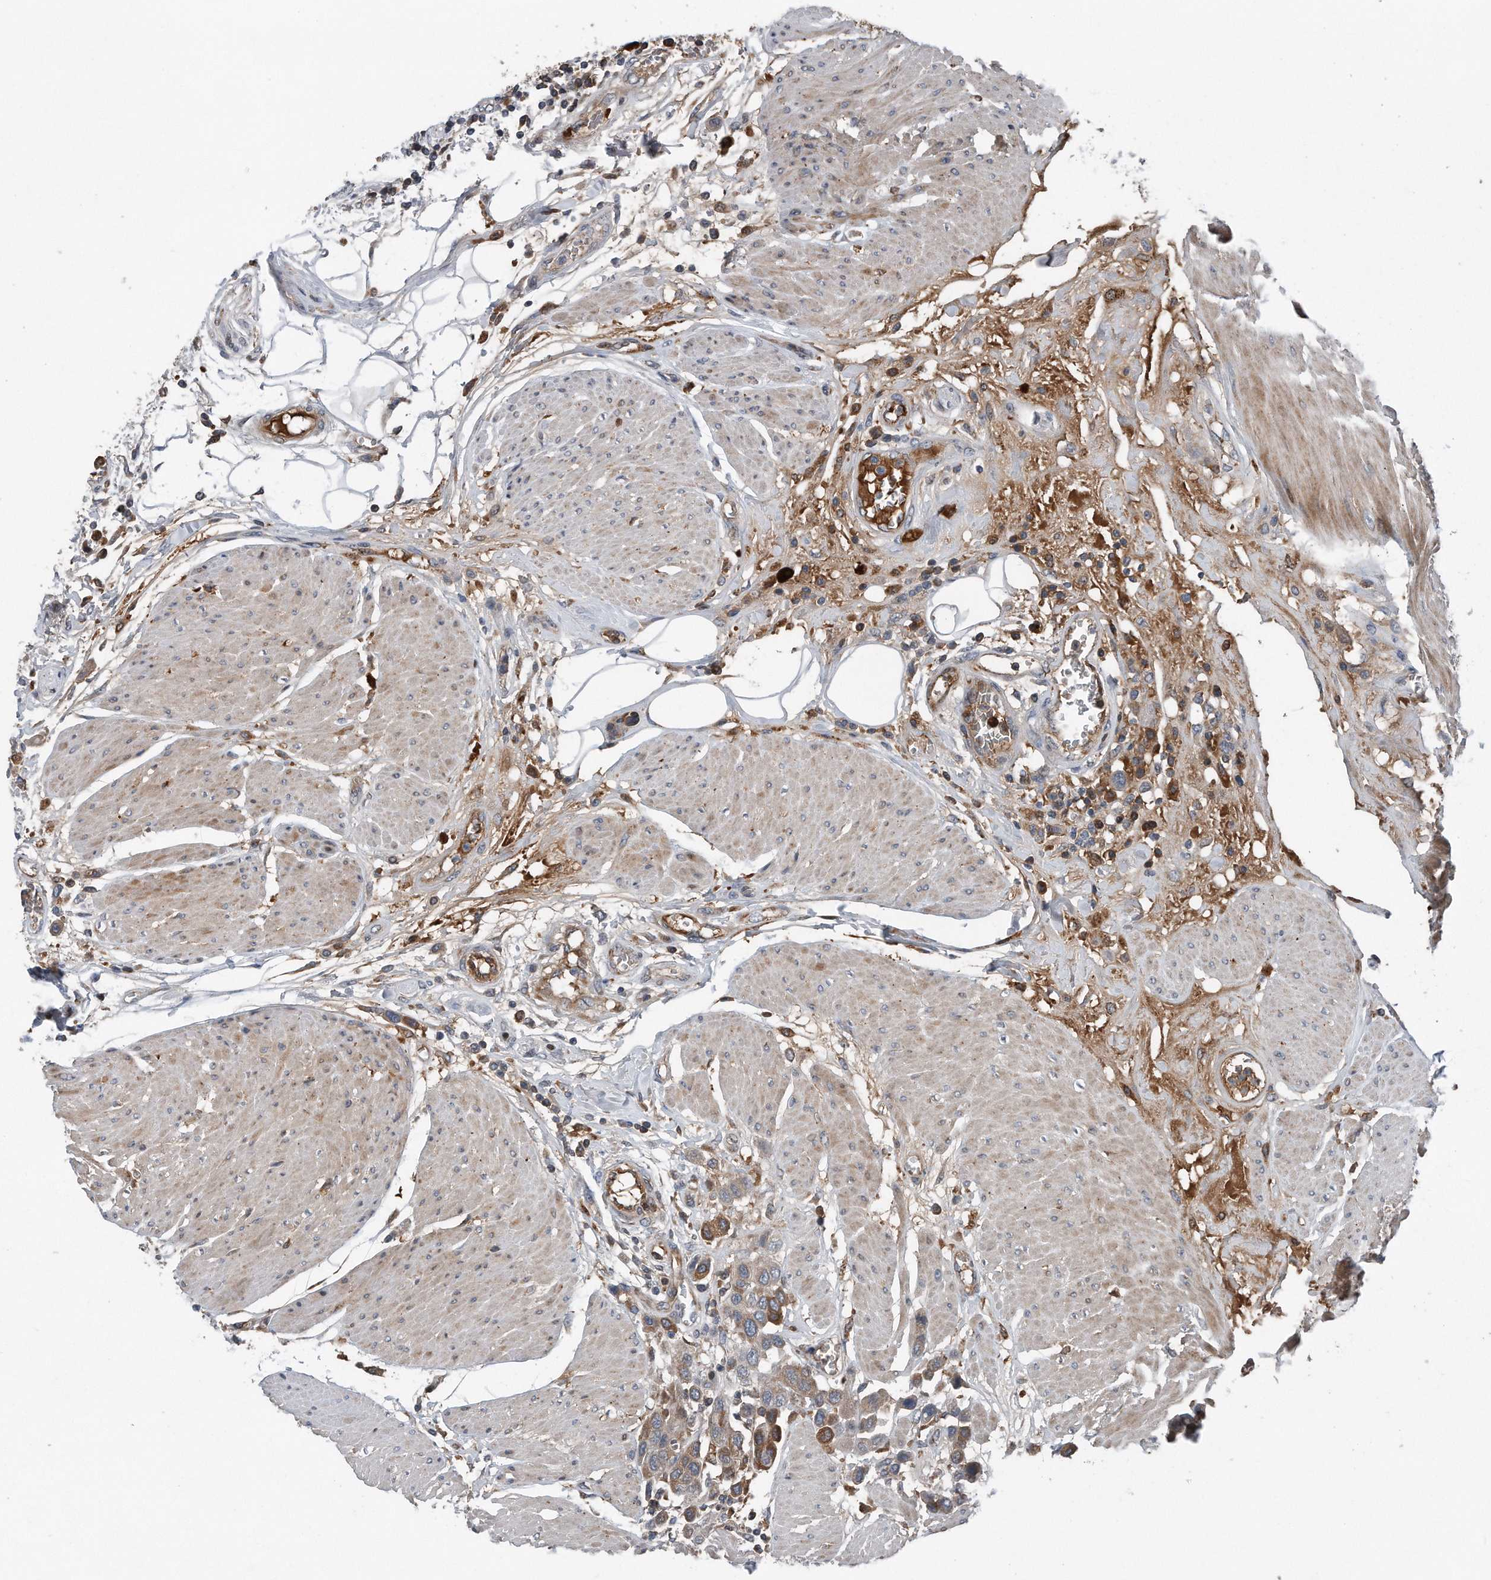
{"staining": {"intensity": "moderate", "quantity": "<25%", "location": "cytoplasmic/membranous"}, "tissue": "urothelial cancer", "cell_type": "Tumor cells", "image_type": "cancer", "snomed": [{"axis": "morphology", "description": "Urothelial carcinoma, High grade"}, {"axis": "topography", "description": "Urinary bladder"}], "caption": "Immunohistochemical staining of human urothelial cancer demonstrates low levels of moderate cytoplasmic/membranous protein positivity in about <25% of tumor cells.", "gene": "DST", "patient": {"sex": "male", "age": 50}}